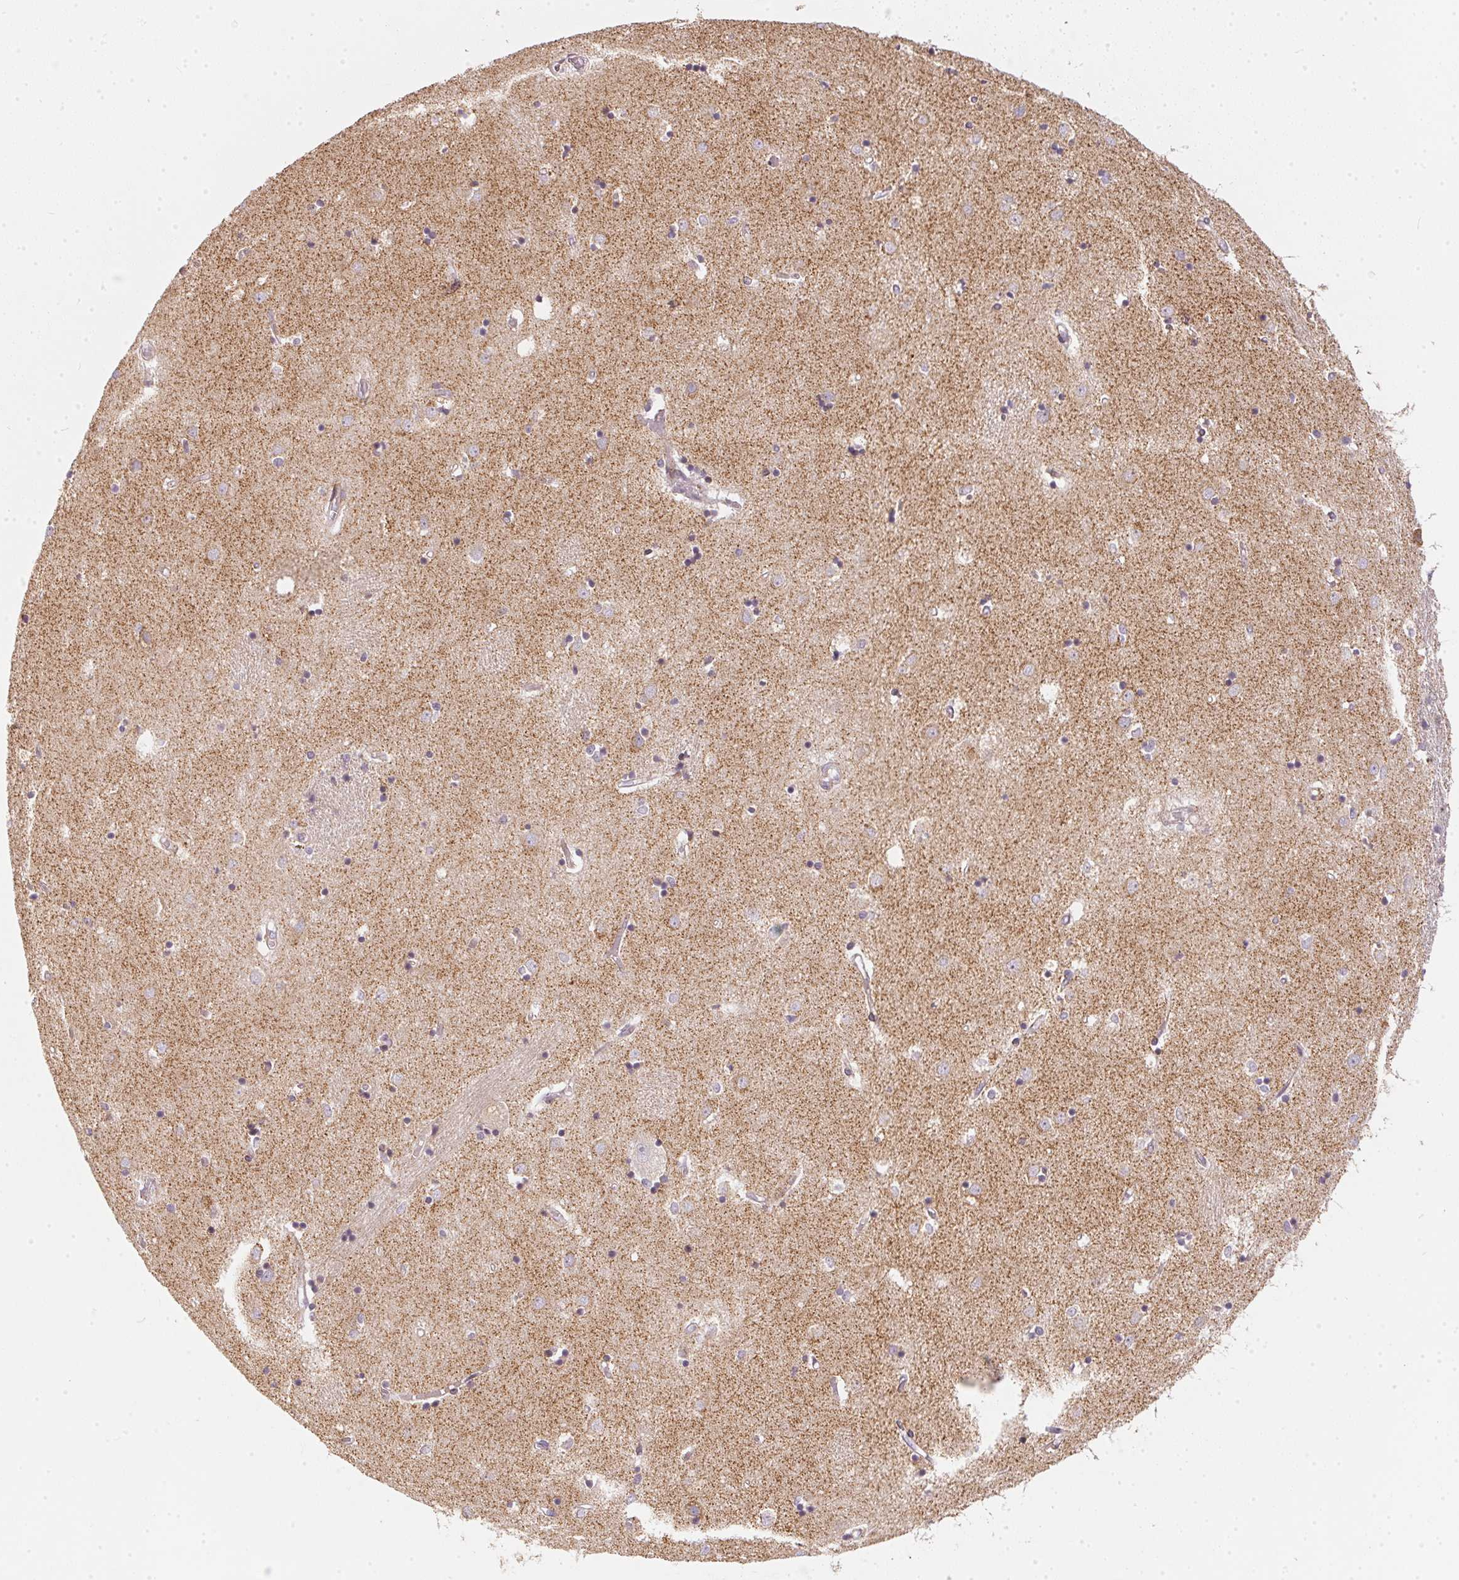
{"staining": {"intensity": "negative", "quantity": "none", "location": "none"}, "tissue": "caudate", "cell_type": "Glial cells", "image_type": "normal", "snomed": [{"axis": "morphology", "description": "Normal tissue, NOS"}, {"axis": "topography", "description": "Lateral ventricle wall"}], "caption": "There is no significant staining in glial cells of caudate. The staining was performed using DAB to visualize the protein expression in brown, while the nuclei were stained in blue with hematoxylin (Magnification: 20x).", "gene": "VWA5B2", "patient": {"sex": "male", "age": 54}}